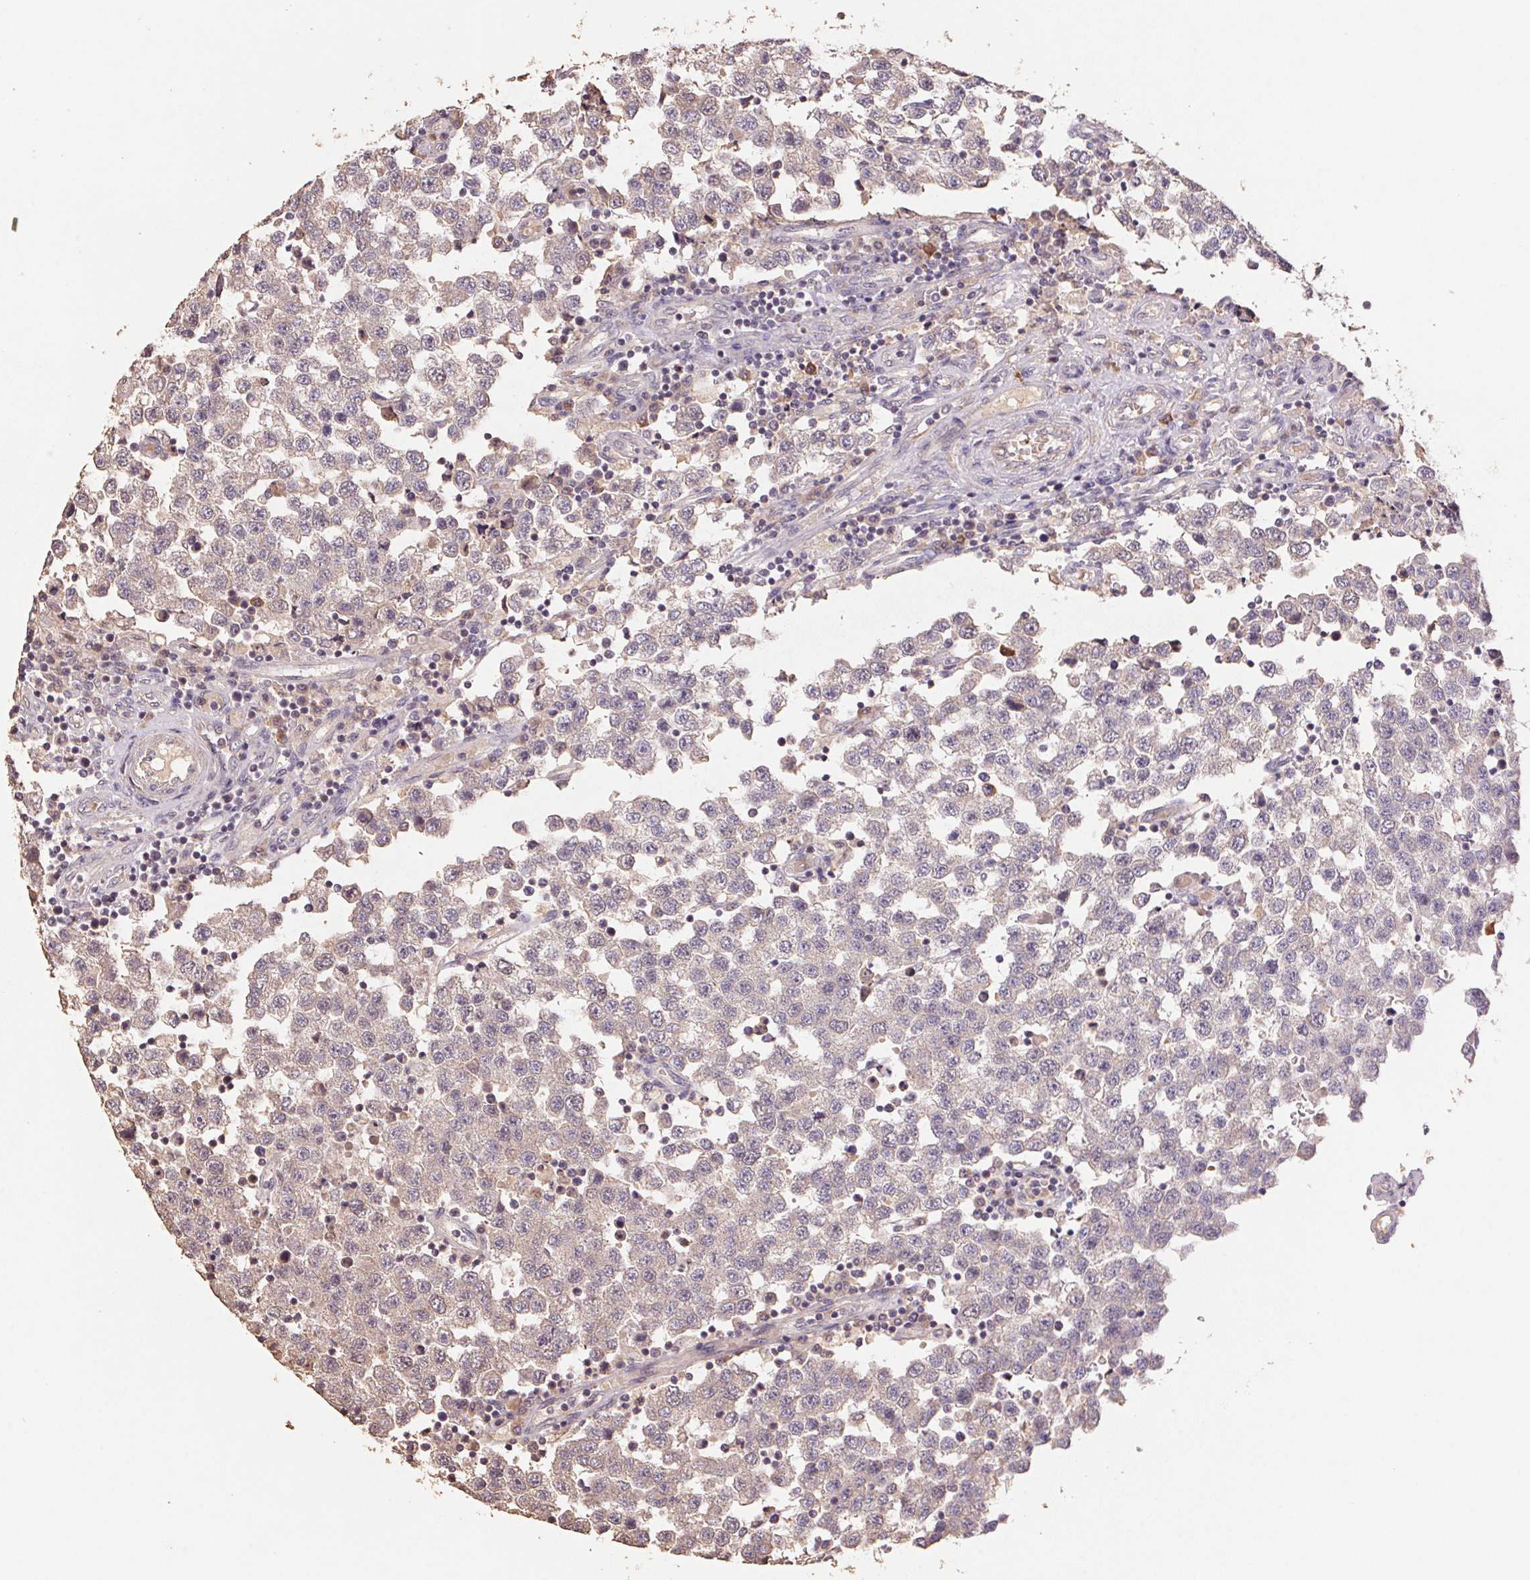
{"staining": {"intensity": "weak", "quantity": ">75%", "location": "cytoplasmic/membranous"}, "tissue": "testis cancer", "cell_type": "Tumor cells", "image_type": "cancer", "snomed": [{"axis": "morphology", "description": "Seminoma, NOS"}, {"axis": "topography", "description": "Testis"}], "caption": "Immunohistochemical staining of testis seminoma reveals weak cytoplasmic/membranous protein positivity in about >75% of tumor cells. Ihc stains the protein of interest in brown and the nuclei are stained blue.", "gene": "CENPF", "patient": {"sex": "male", "age": 34}}